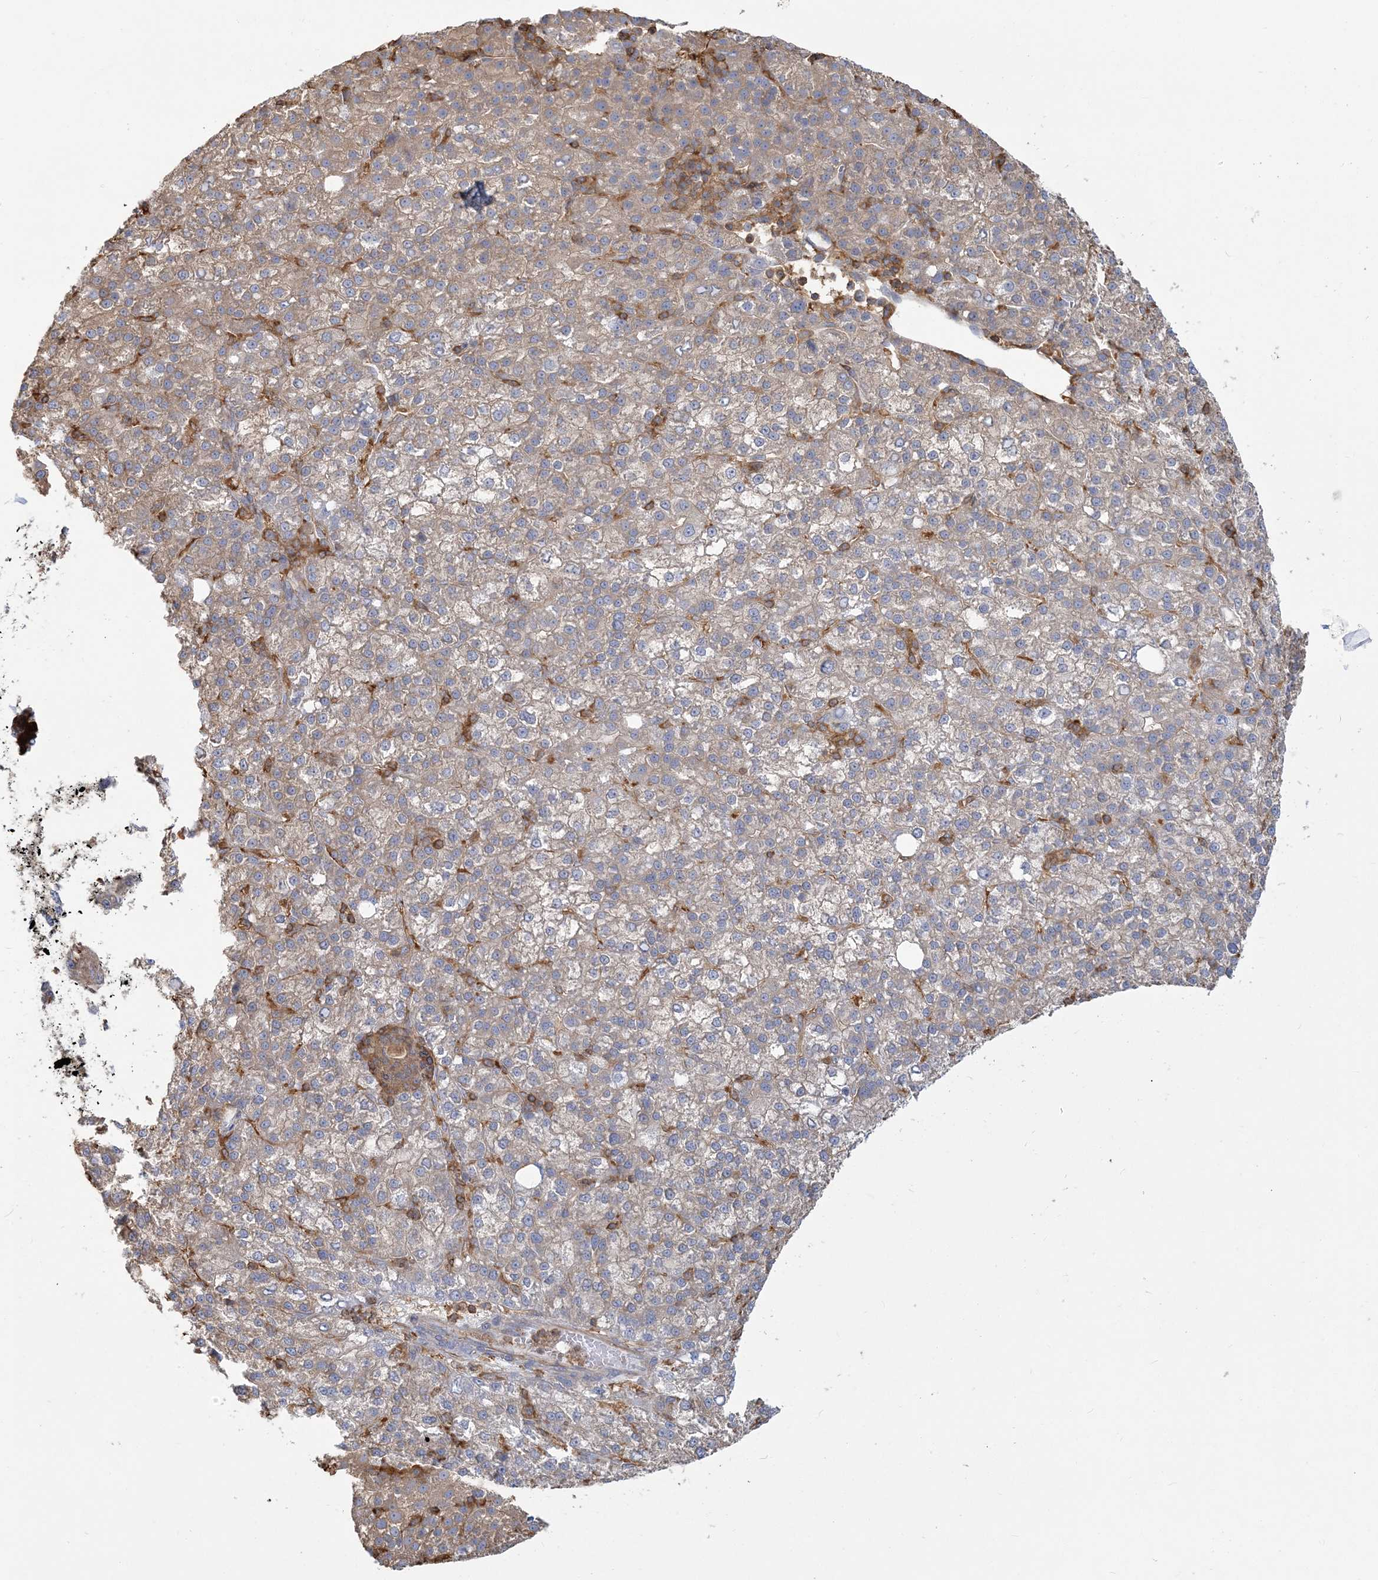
{"staining": {"intensity": "weak", "quantity": "25%-75%", "location": "cytoplasmic/membranous"}, "tissue": "liver cancer", "cell_type": "Tumor cells", "image_type": "cancer", "snomed": [{"axis": "morphology", "description": "Carcinoma, Hepatocellular, NOS"}, {"axis": "topography", "description": "Liver"}], "caption": "Weak cytoplasmic/membranous protein staining is appreciated in approximately 25%-75% of tumor cells in liver cancer.", "gene": "ANKS1A", "patient": {"sex": "female", "age": 58}}